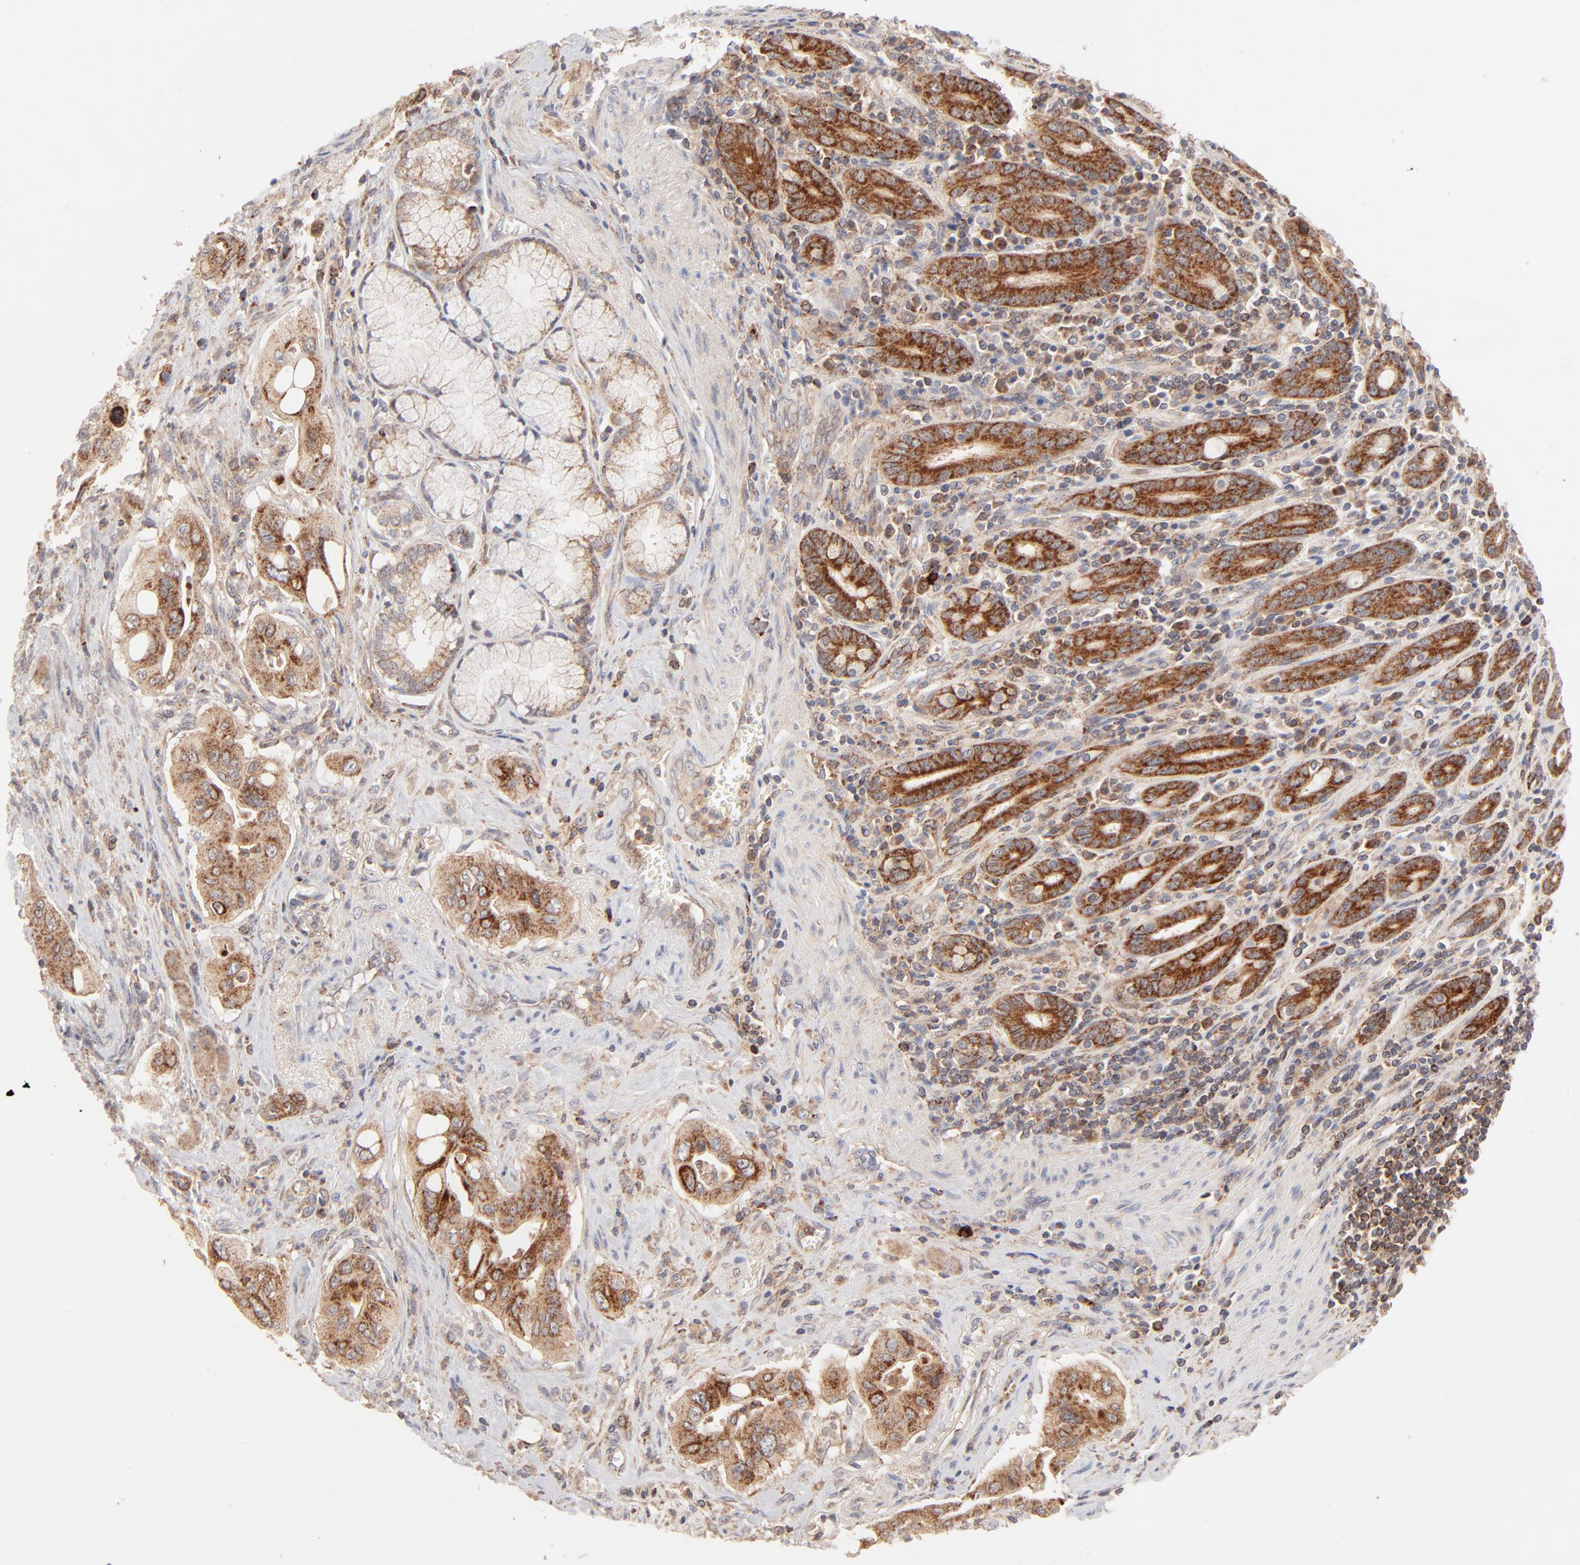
{"staining": {"intensity": "strong", "quantity": ">75%", "location": "cytoplasmic/membranous"}, "tissue": "pancreatic cancer", "cell_type": "Tumor cells", "image_type": "cancer", "snomed": [{"axis": "morphology", "description": "Adenocarcinoma, NOS"}, {"axis": "topography", "description": "Pancreas"}], "caption": "This image exhibits IHC staining of pancreatic cancer (adenocarcinoma), with high strong cytoplasmic/membranous expression in about >75% of tumor cells.", "gene": "CSPG4", "patient": {"sex": "male", "age": 77}}